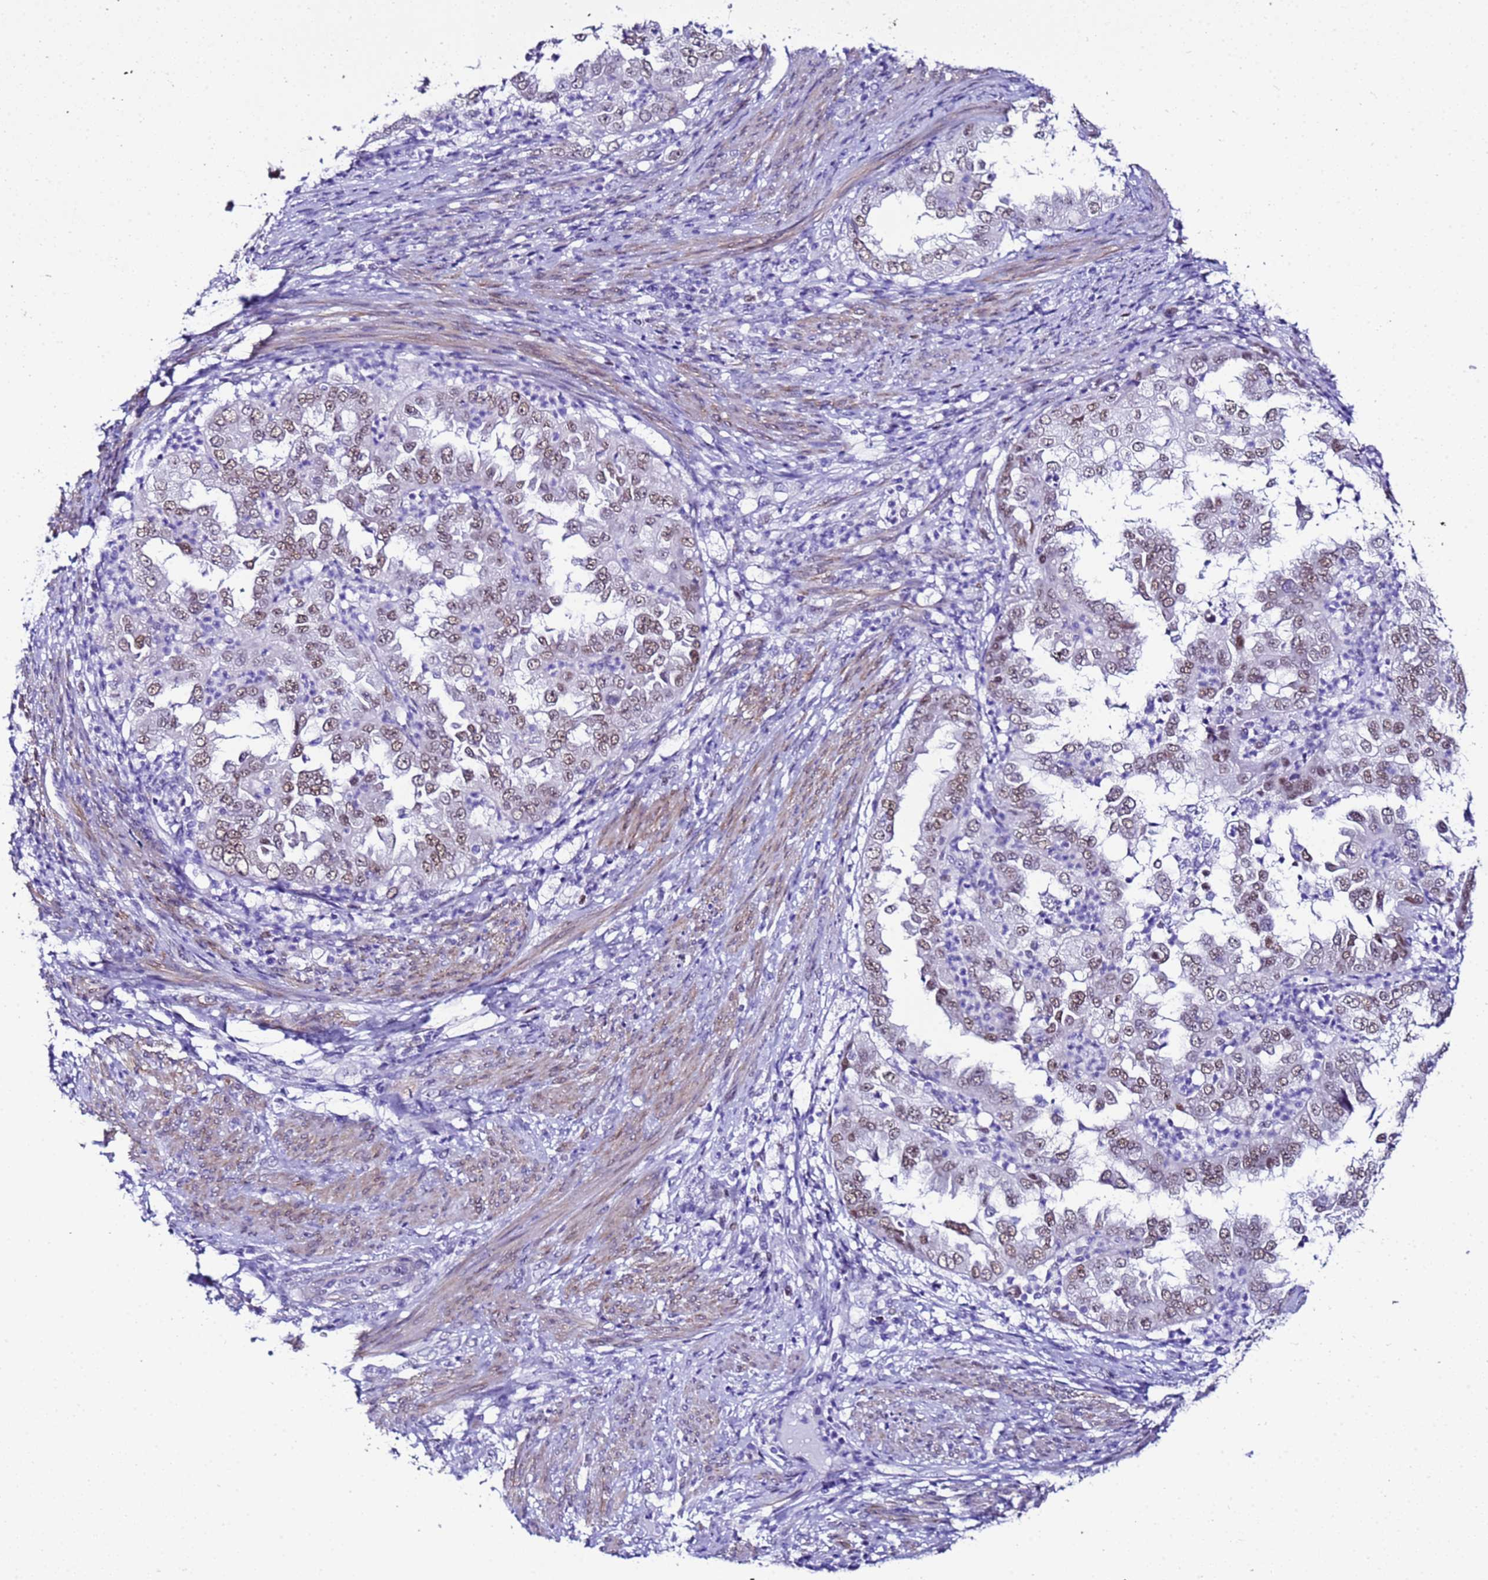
{"staining": {"intensity": "moderate", "quantity": "25%-75%", "location": "nuclear"}, "tissue": "endometrial cancer", "cell_type": "Tumor cells", "image_type": "cancer", "snomed": [{"axis": "morphology", "description": "Adenocarcinoma, NOS"}, {"axis": "topography", "description": "Endometrium"}], "caption": "About 25%-75% of tumor cells in human endometrial cancer reveal moderate nuclear protein expression as visualized by brown immunohistochemical staining.", "gene": "BCL7A", "patient": {"sex": "female", "age": 85}}